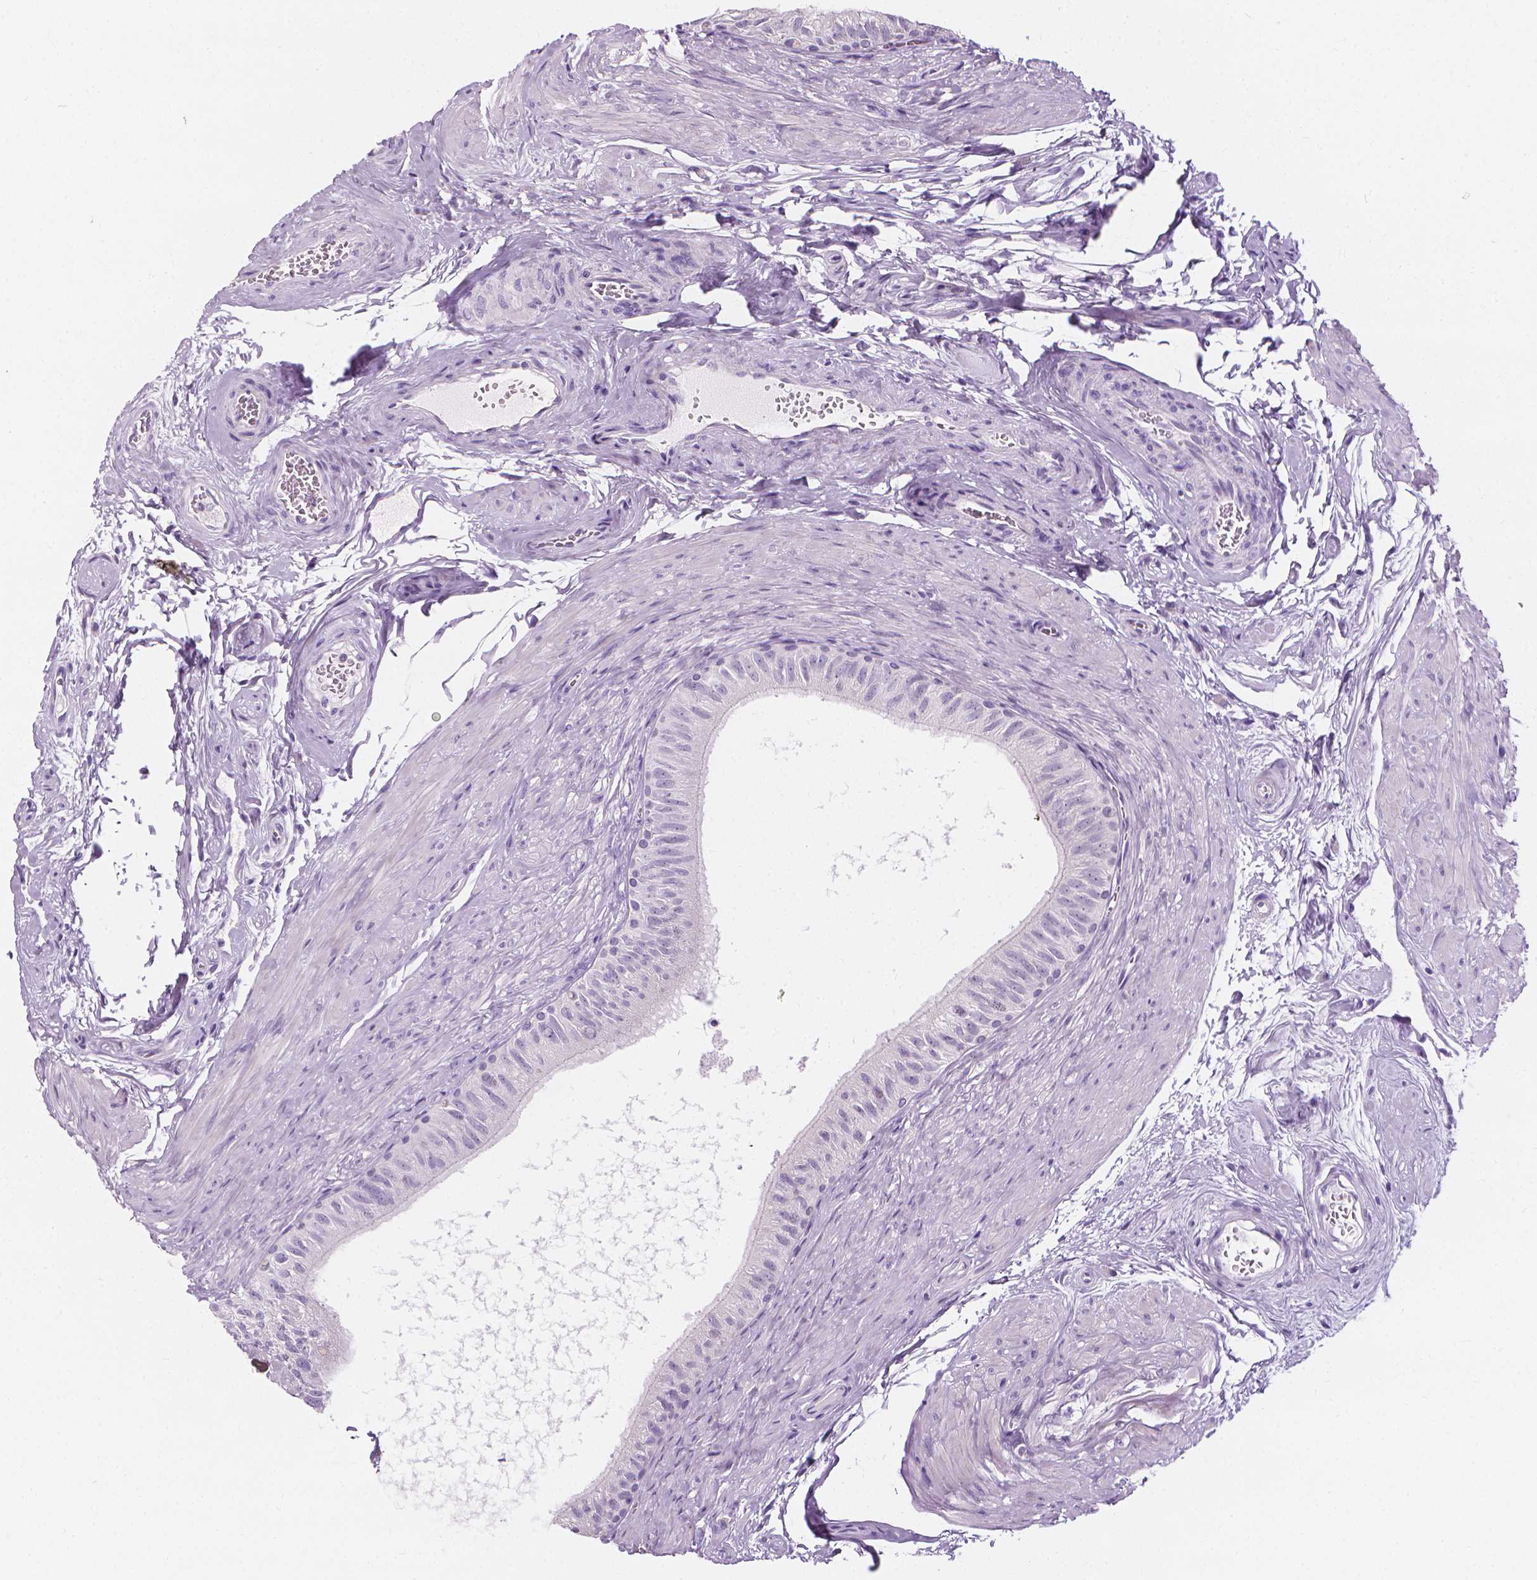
{"staining": {"intensity": "negative", "quantity": "none", "location": "none"}, "tissue": "epididymis", "cell_type": "Glandular cells", "image_type": "normal", "snomed": [{"axis": "morphology", "description": "Normal tissue, NOS"}, {"axis": "topography", "description": "Epididymis"}], "caption": "The immunohistochemistry photomicrograph has no significant staining in glandular cells of epididymis. (Stains: DAB (3,3'-diaminobenzidine) IHC with hematoxylin counter stain, Microscopy: brightfield microscopy at high magnification).", "gene": "DCAF8L1", "patient": {"sex": "male", "age": 36}}